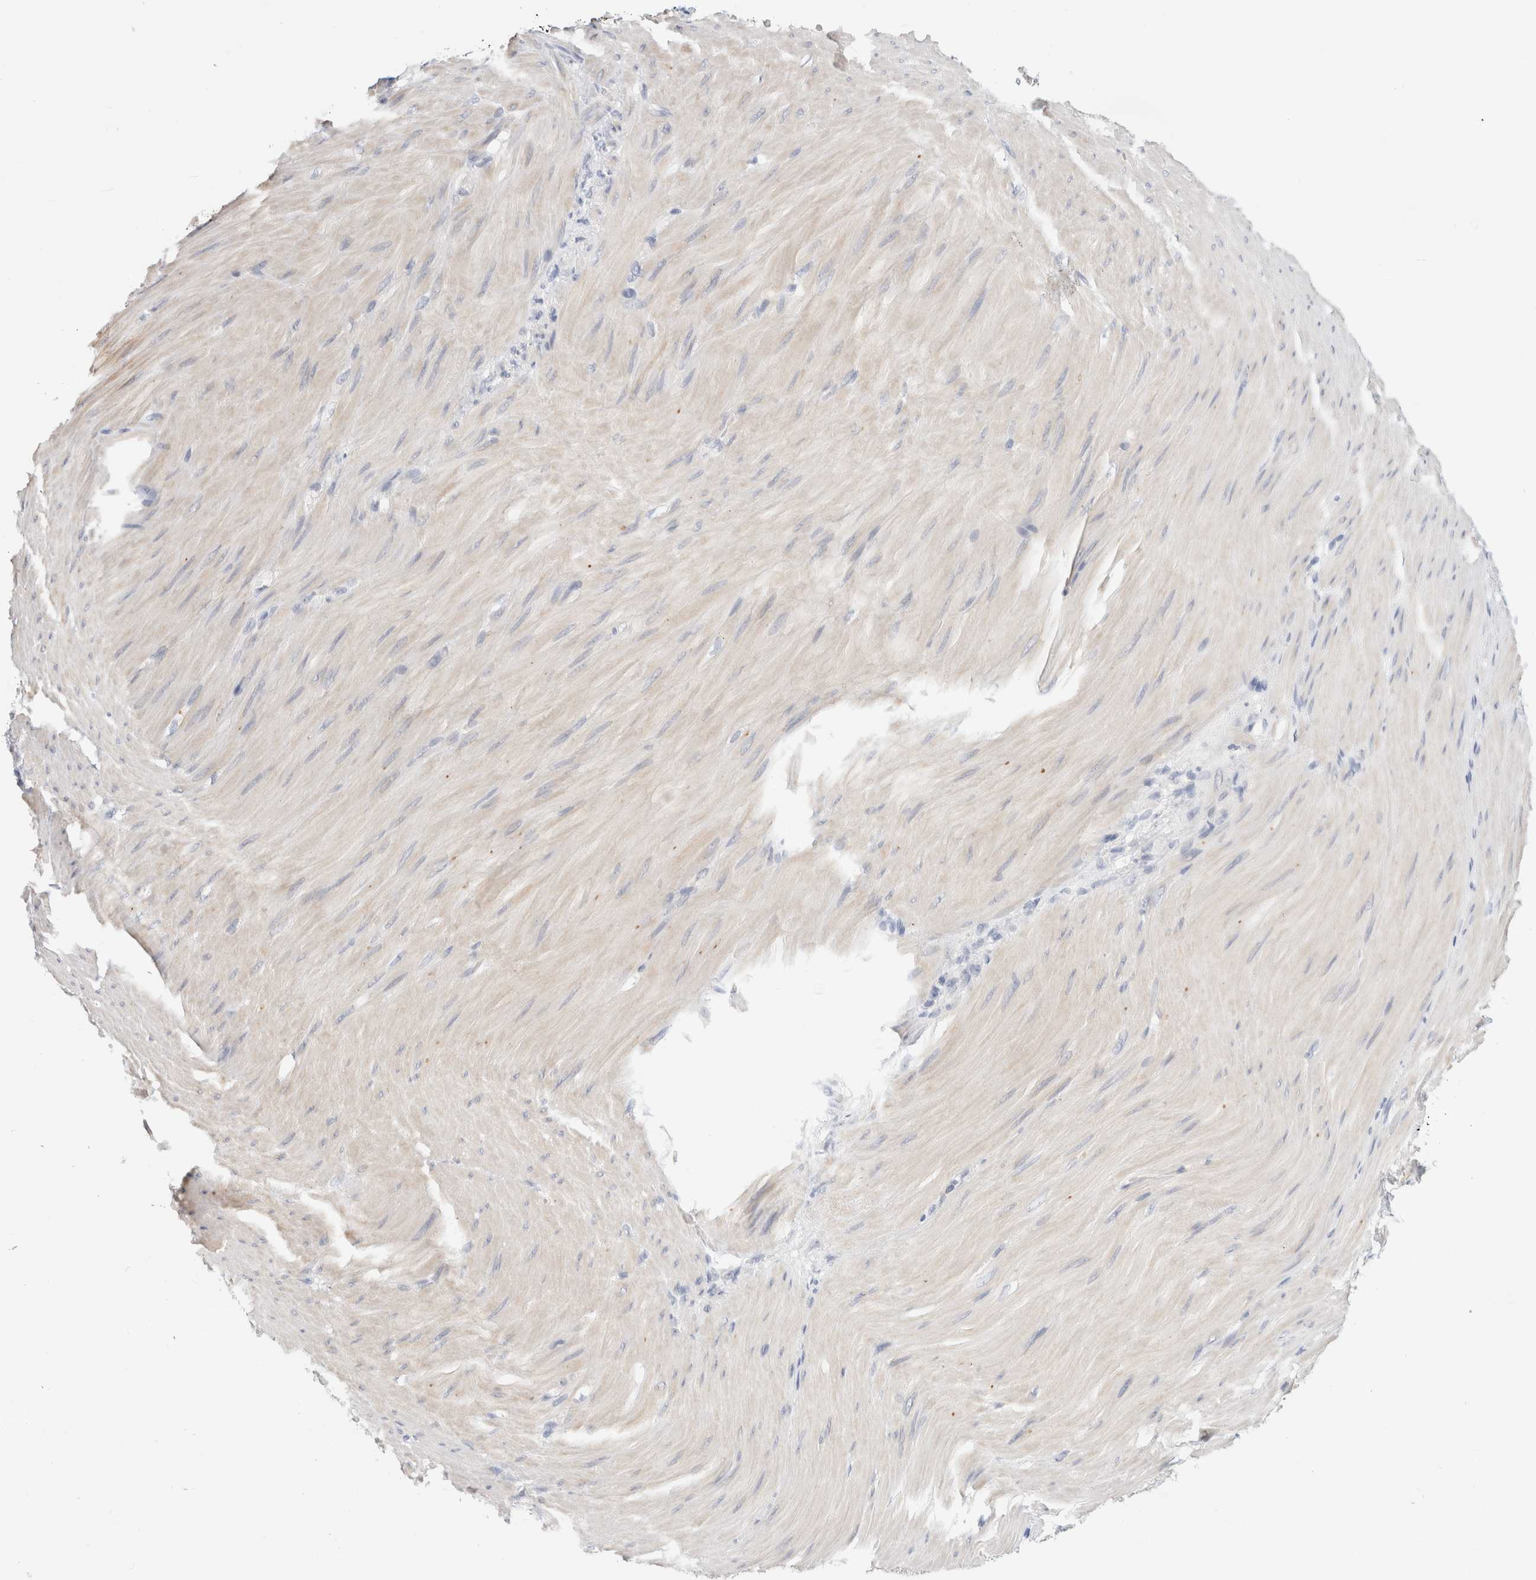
{"staining": {"intensity": "negative", "quantity": "none", "location": "none"}, "tissue": "stomach cancer", "cell_type": "Tumor cells", "image_type": "cancer", "snomed": [{"axis": "morphology", "description": "Normal tissue, NOS"}, {"axis": "morphology", "description": "Adenocarcinoma, NOS"}, {"axis": "topography", "description": "Stomach"}], "caption": "IHC of human stomach cancer (adenocarcinoma) displays no positivity in tumor cells. (DAB immunohistochemistry, high magnification).", "gene": "ADAM30", "patient": {"sex": "male", "age": 82}}